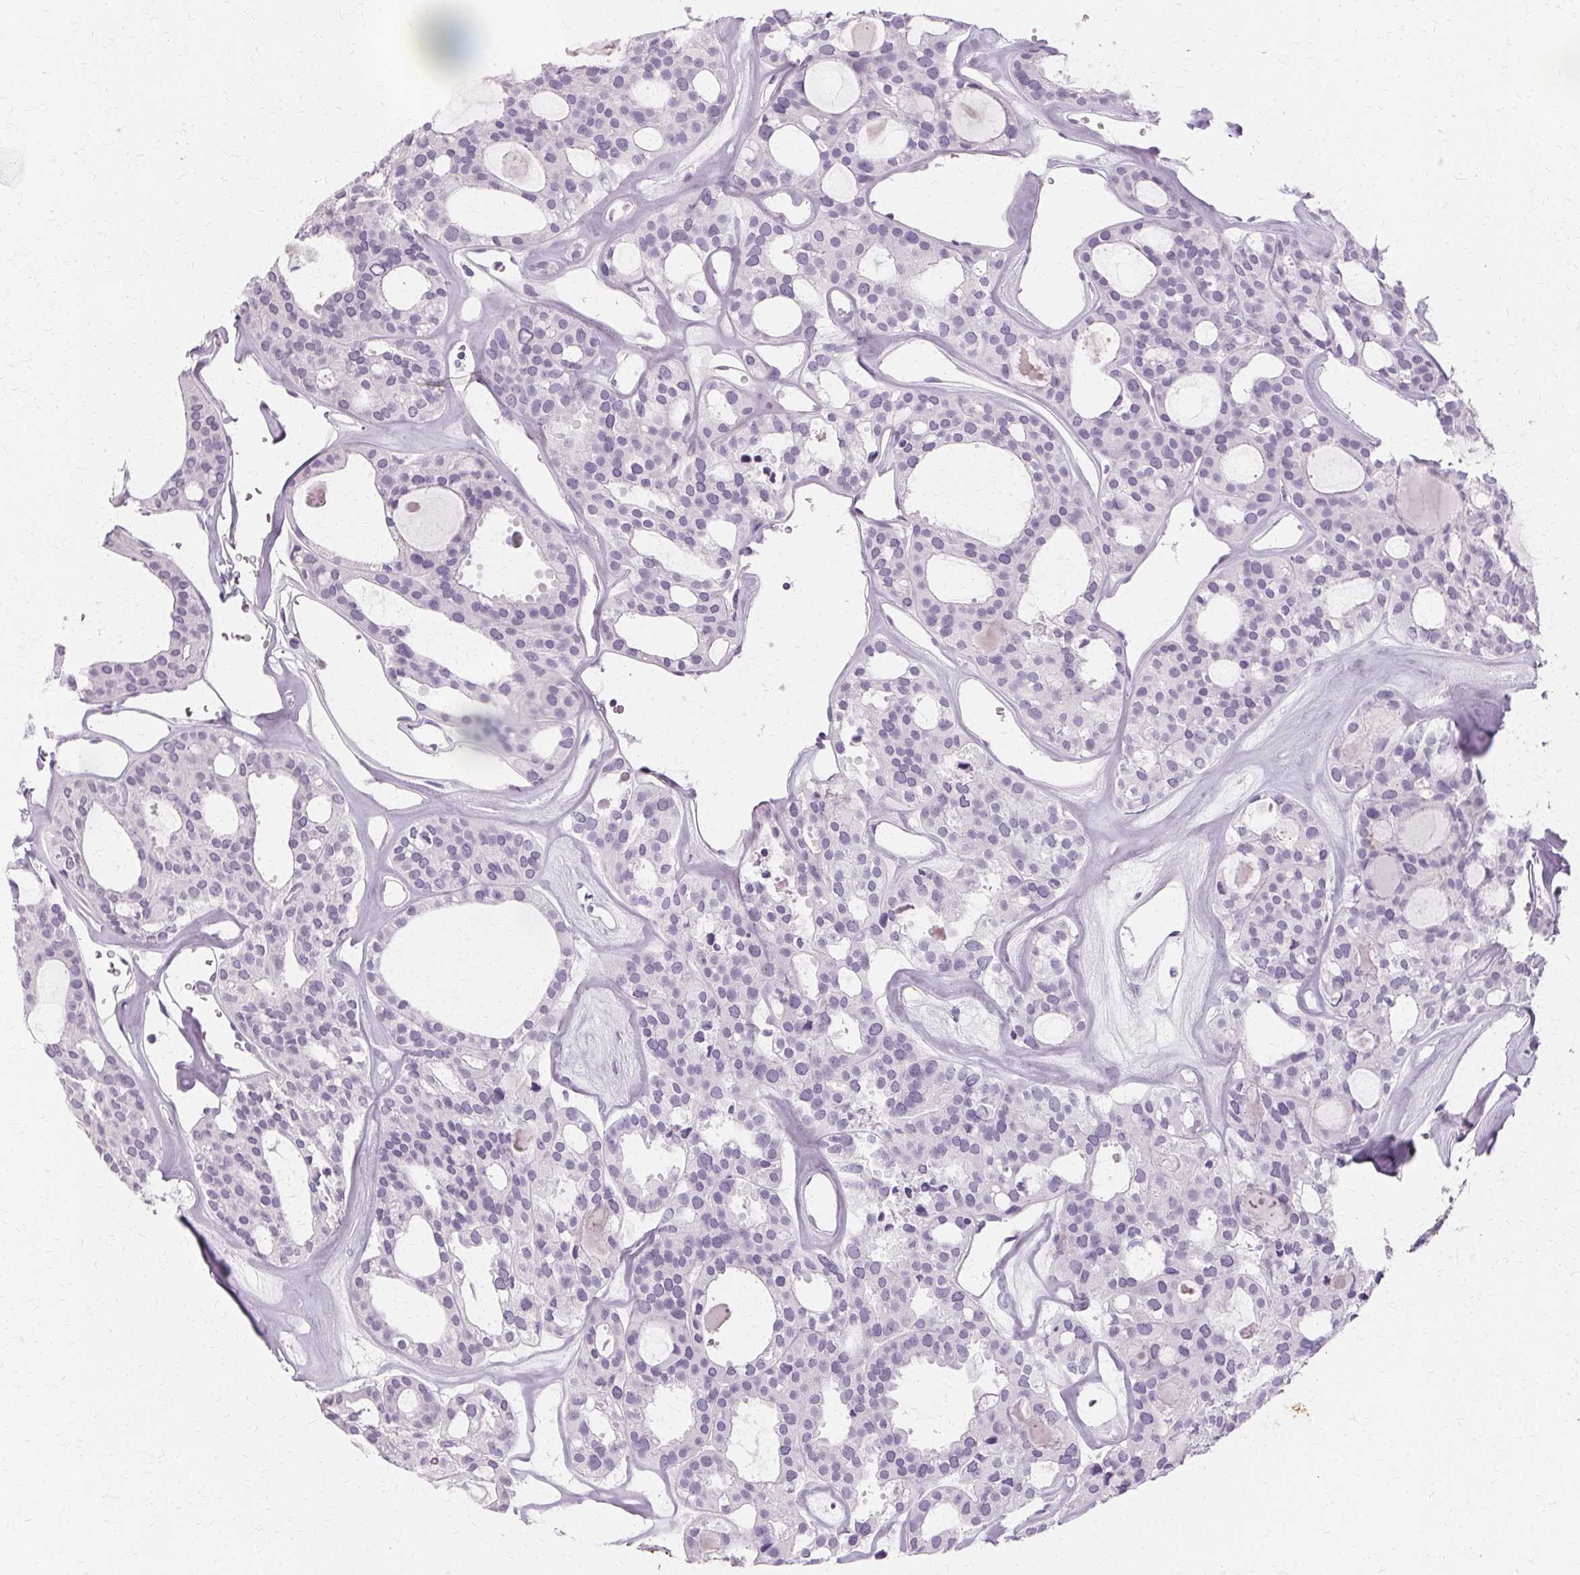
{"staining": {"intensity": "negative", "quantity": "none", "location": "none"}, "tissue": "thyroid cancer", "cell_type": "Tumor cells", "image_type": "cancer", "snomed": [{"axis": "morphology", "description": "Follicular adenoma carcinoma, NOS"}, {"axis": "topography", "description": "Thyroid gland"}], "caption": "IHC image of neoplastic tissue: thyroid cancer stained with DAB (3,3'-diaminobenzidine) demonstrates no significant protein positivity in tumor cells.", "gene": "KRT6C", "patient": {"sex": "male", "age": 75}}